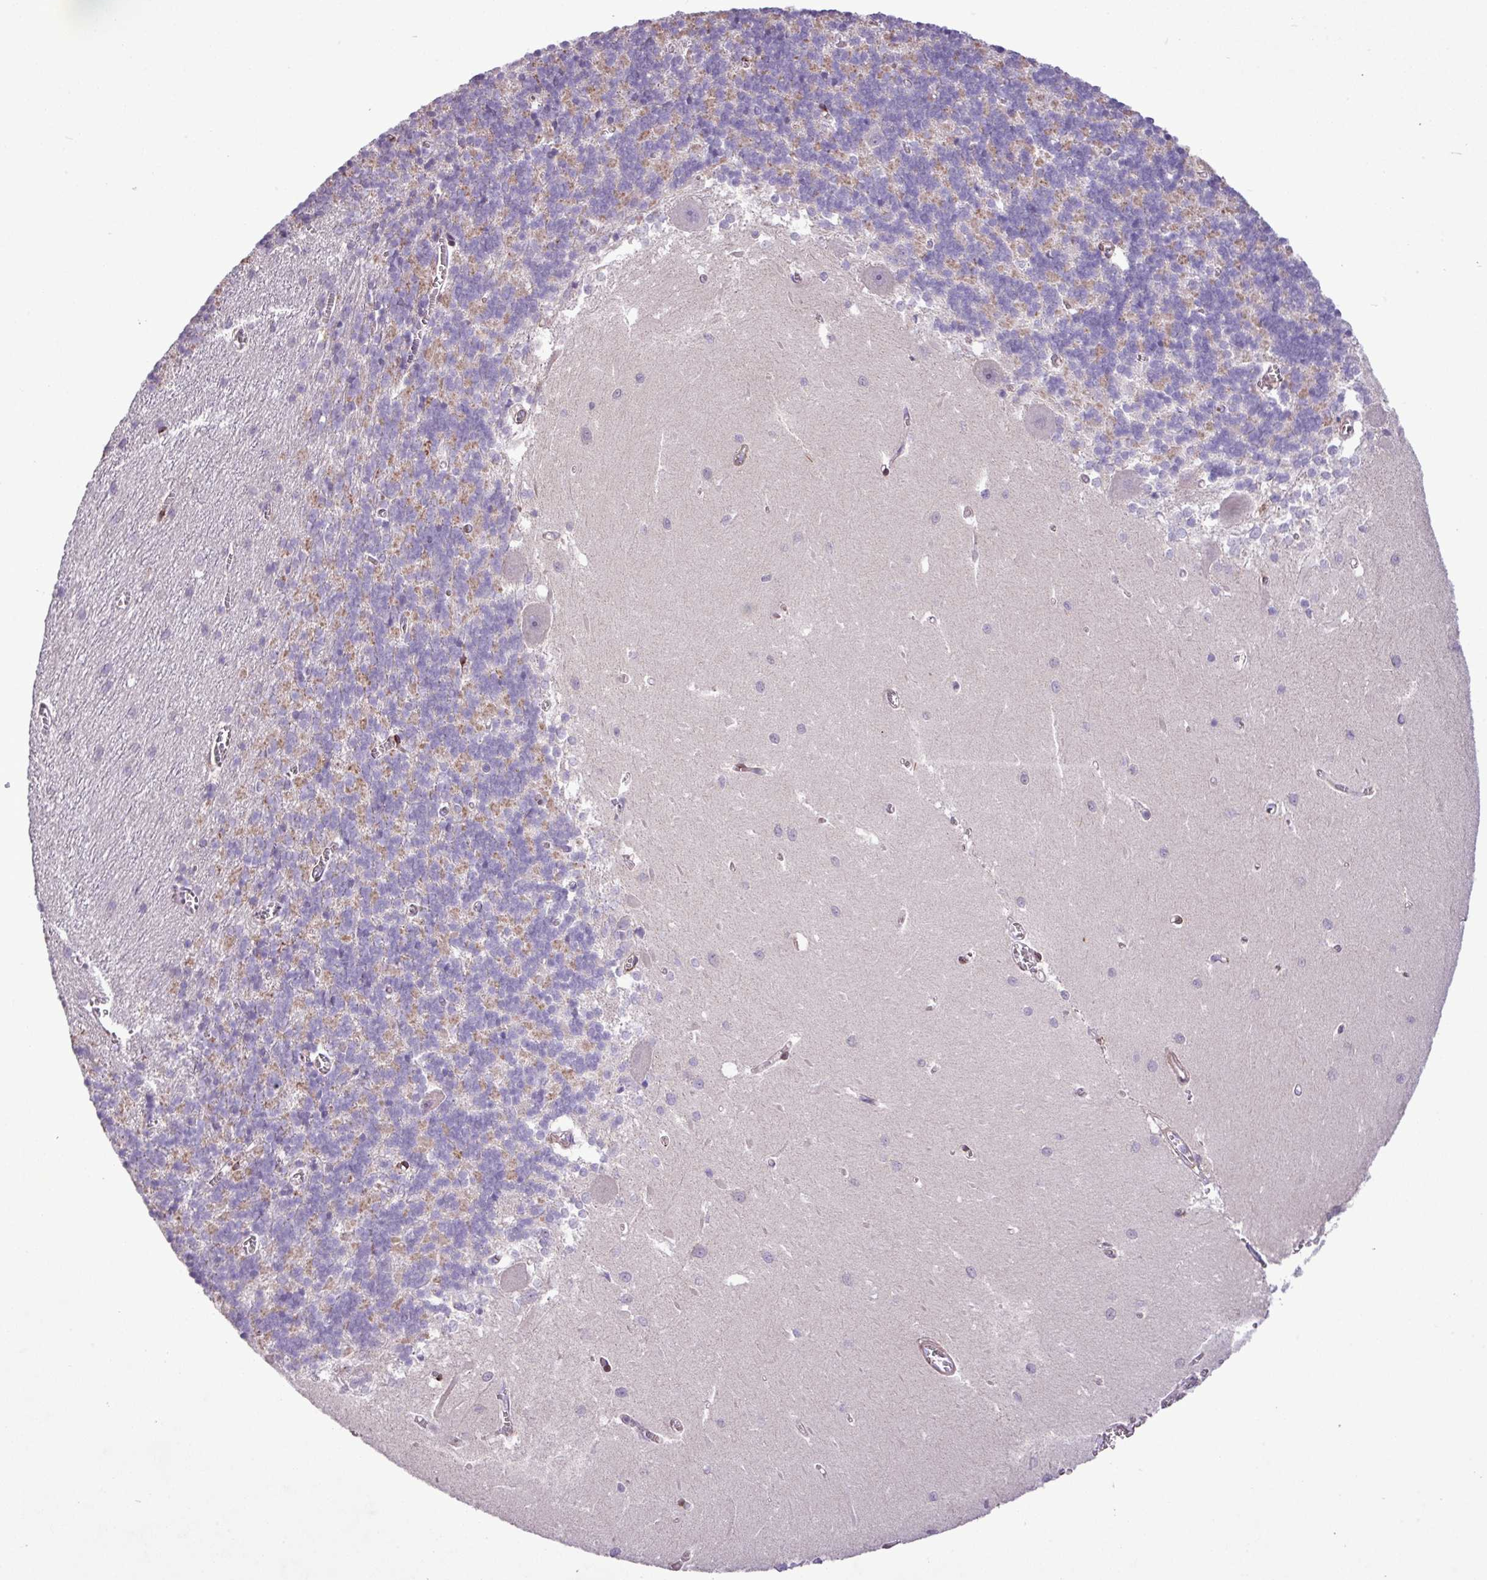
{"staining": {"intensity": "weak", "quantity": "<25%", "location": "cytoplasmic/membranous"}, "tissue": "cerebellum", "cell_type": "Cells in granular layer", "image_type": "normal", "snomed": [{"axis": "morphology", "description": "Normal tissue, NOS"}, {"axis": "topography", "description": "Cerebellum"}], "caption": "This is an immunohistochemistry (IHC) micrograph of benign human cerebellum. There is no positivity in cells in granular layer.", "gene": "CD248", "patient": {"sex": "male", "age": 37}}